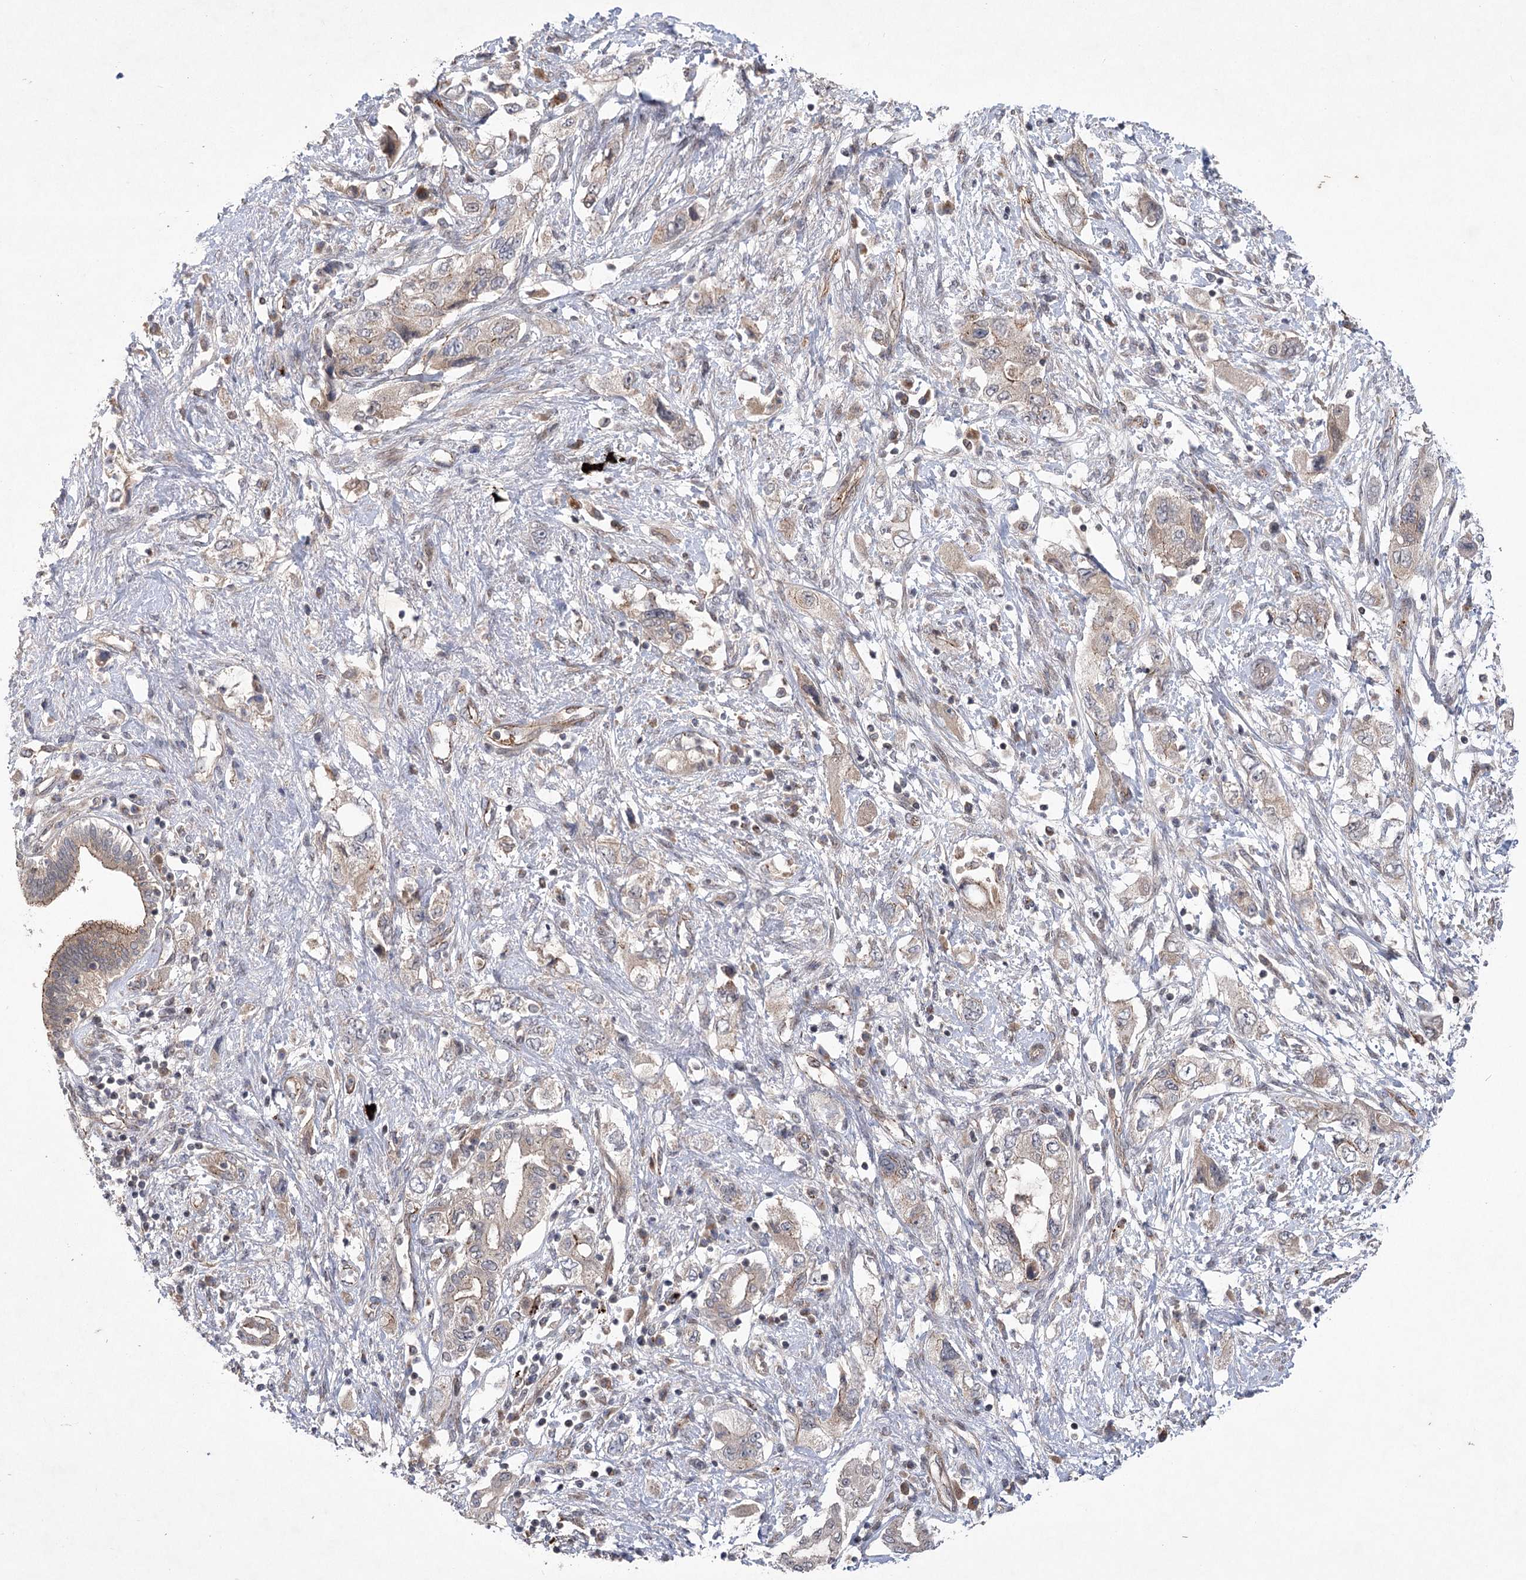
{"staining": {"intensity": "moderate", "quantity": "25%-75%", "location": "cytoplasmic/membranous"}, "tissue": "pancreatic cancer", "cell_type": "Tumor cells", "image_type": "cancer", "snomed": [{"axis": "morphology", "description": "Adenocarcinoma, NOS"}, {"axis": "topography", "description": "Pancreas"}], "caption": "A histopathology image of human pancreatic adenocarcinoma stained for a protein reveals moderate cytoplasmic/membranous brown staining in tumor cells.", "gene": "METTL24", "patient": {"sex": "female", "age": 73}}